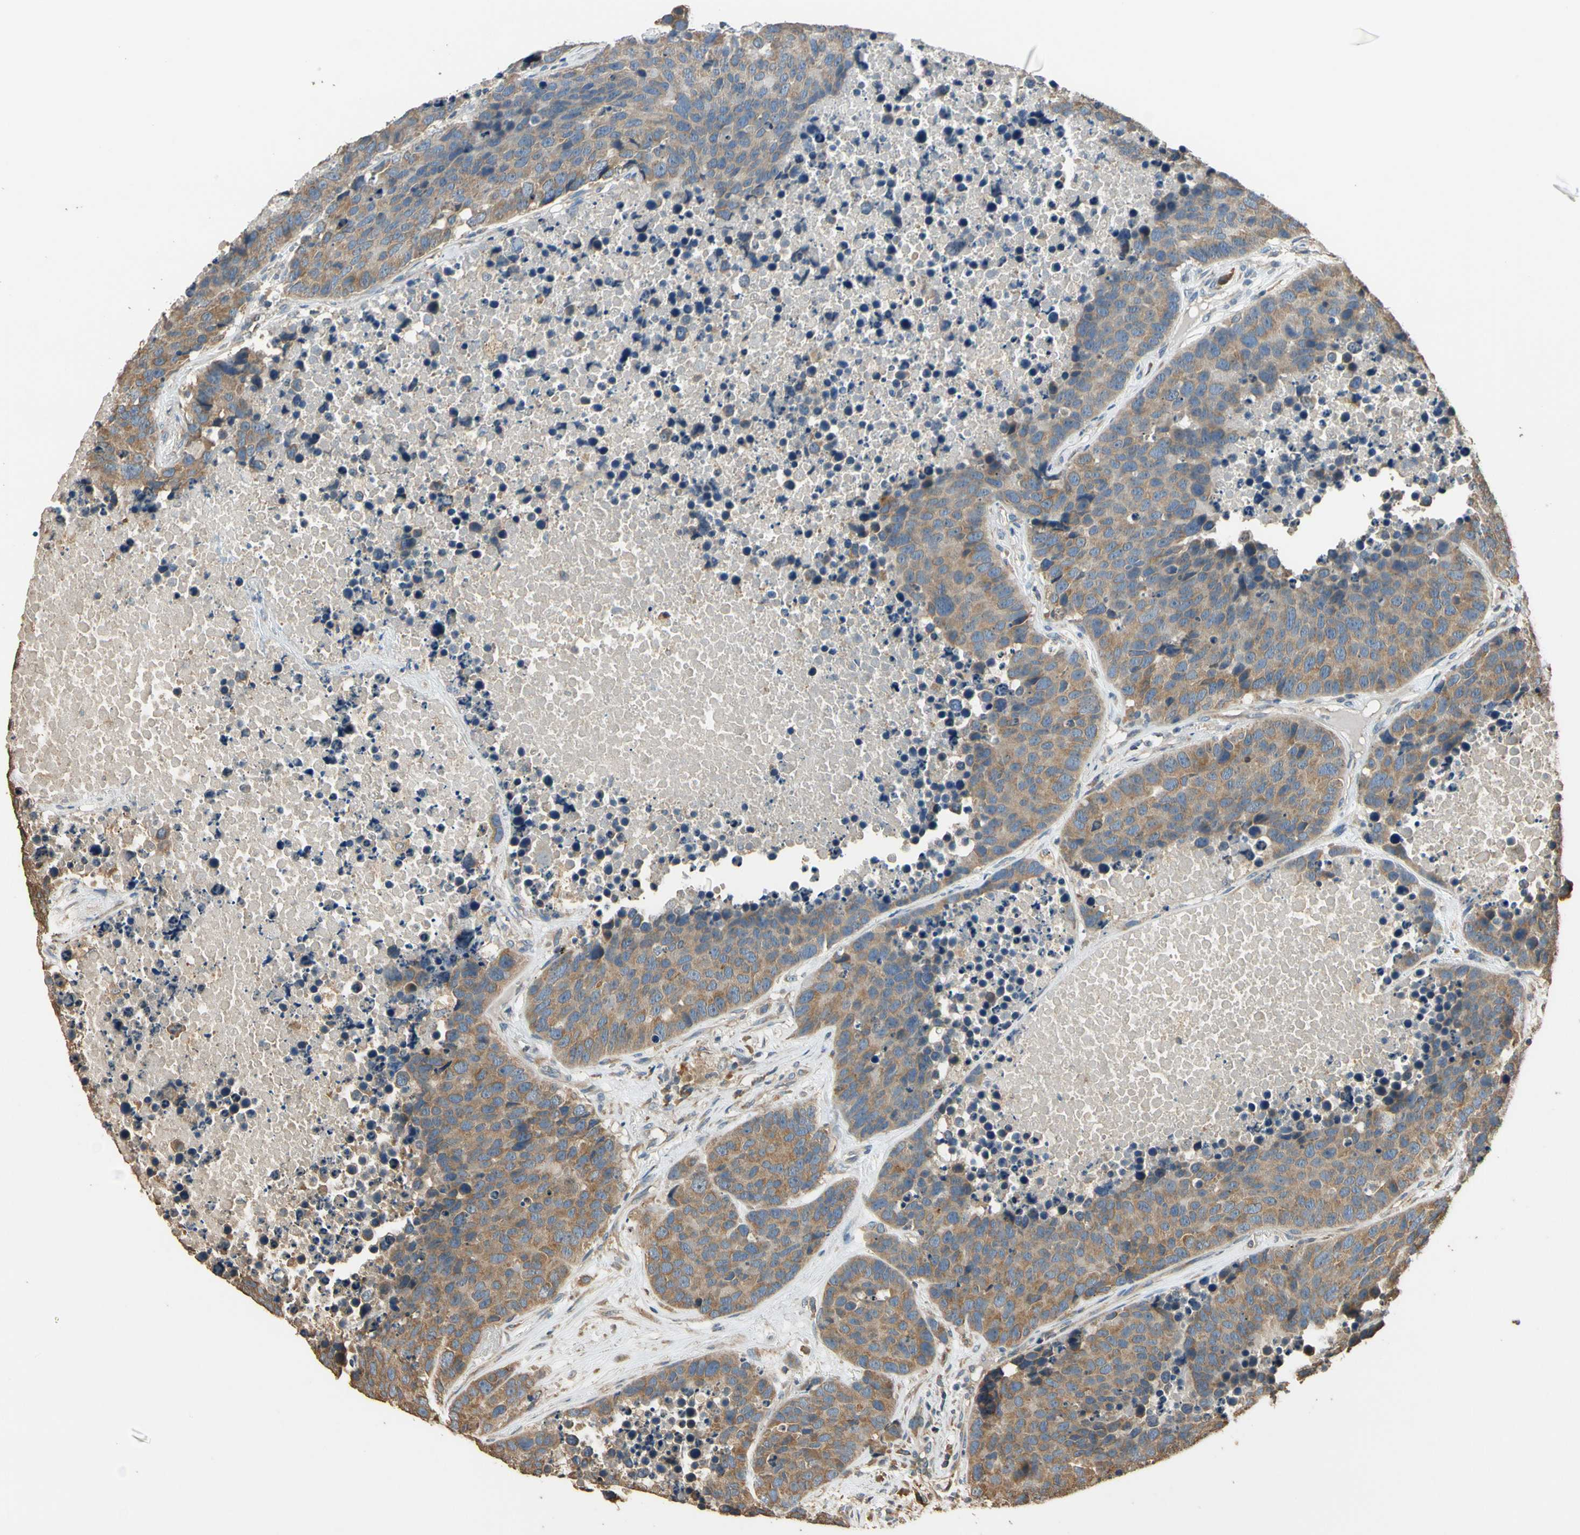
{"staining": {"intensity": "moderate", "quantity": ">75%", "location": "cytoplasmic/membranous"}, "tissue": "carcinoid", "cell_type": "Tumor cells", "image_type": "cancer", "snomed": [{"axis": "morphology", "description": "Carcinoid, malignant, NOS"}, {"axis": "topography", "description": "Lung"}], "caption": "A brown stain highlights moderate cytoplasmic/membranous positivity of a protein in human carcinoid (malignant) tumor cells.", "gene": "STX18", "patient": {"sex": "male", "age": 60}}